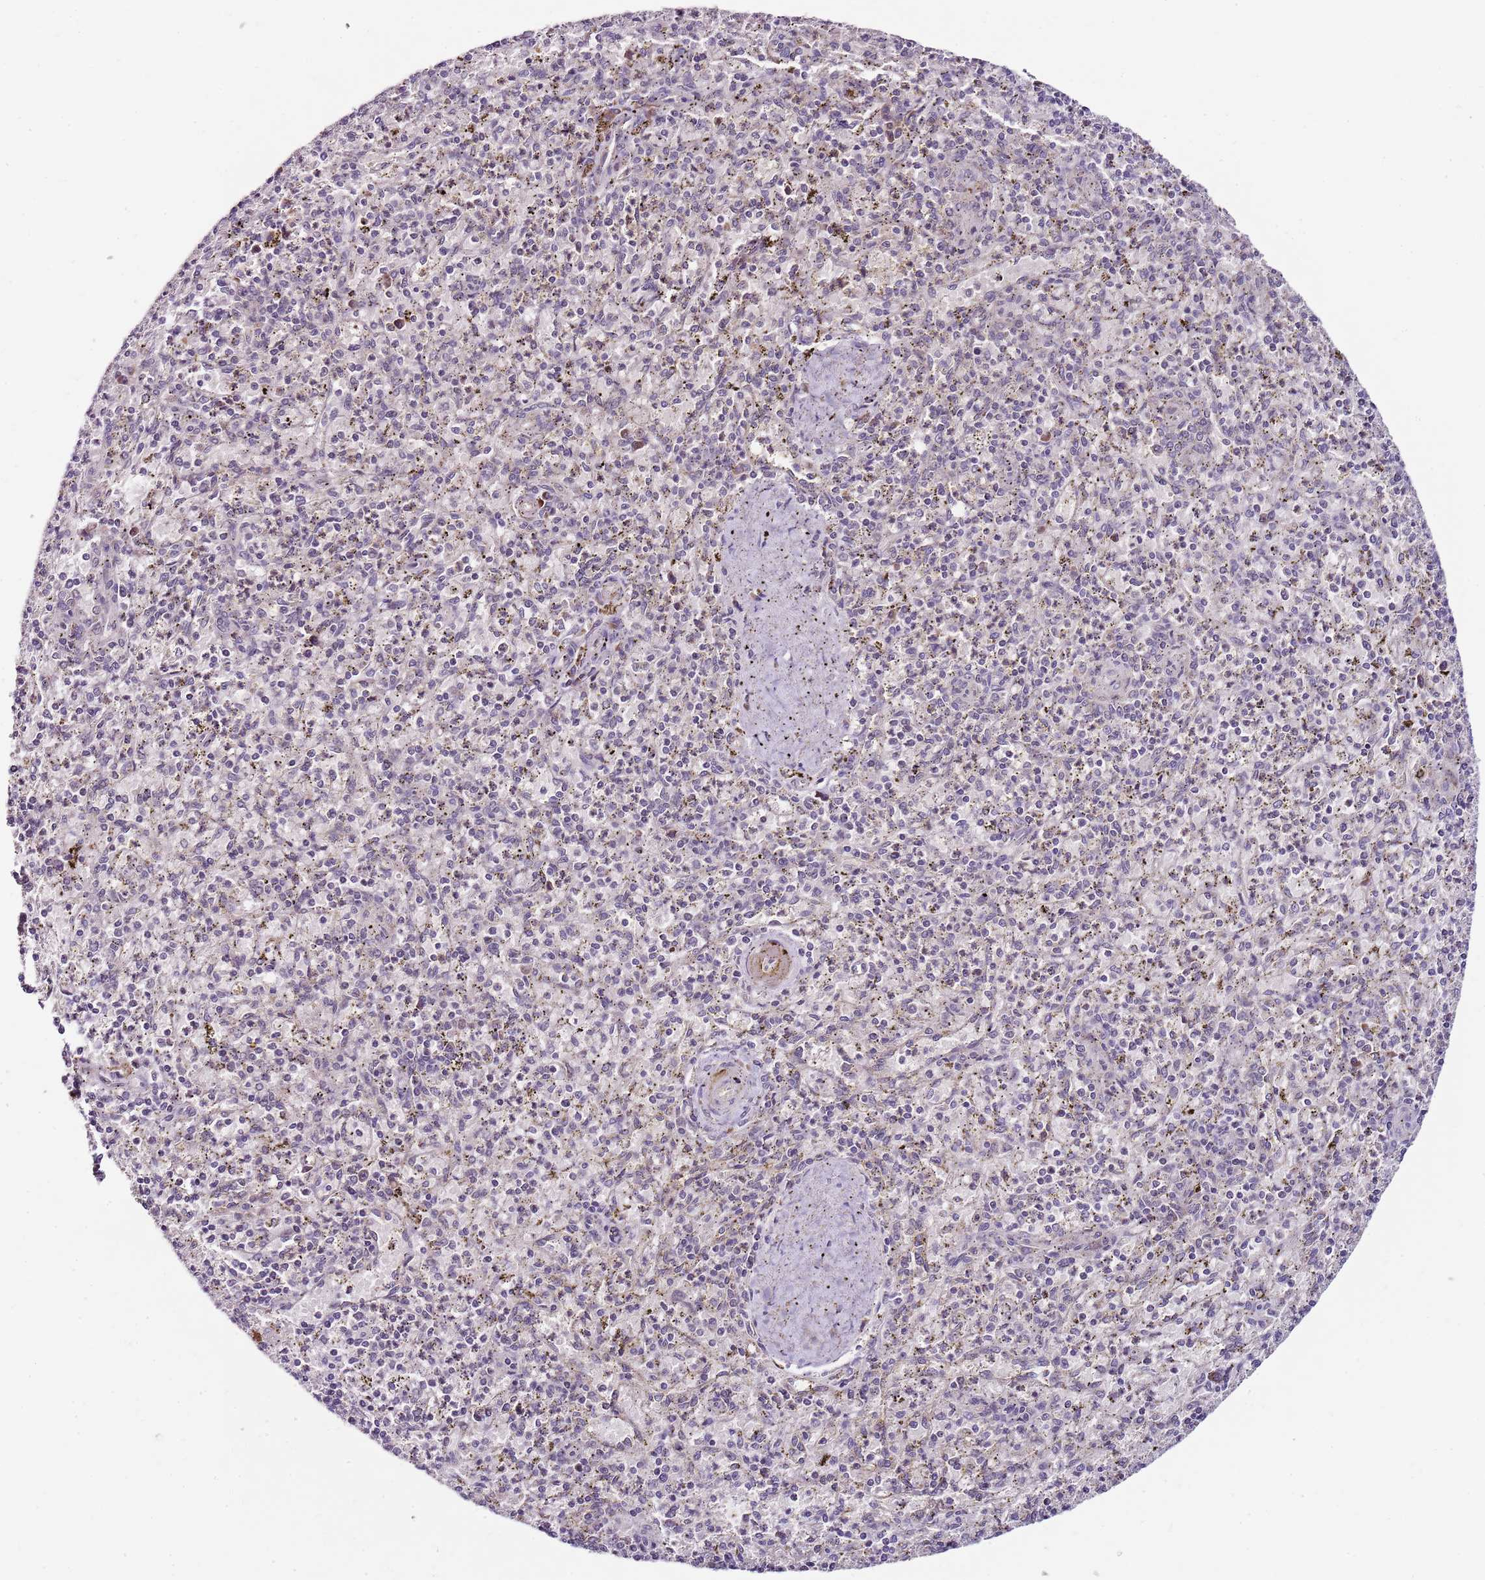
{"staining": {"intensity": "negative", "quantity": "none", "location": "none"}, "tissue": "spleen", "cell_type": "Cells in red pulp", "image_type": "normal", "snomed": [{"axis": "morphology", "description": "Normal tissue, NOS"}, {"axis": "topography", "description": "Spleen"}], "caption": "Cells in red pulp are negative for protein expression in unremarkable human spleen. The staining is performed using DAB brown chromogen with nuclei counter-stained in using hematoxylin.", "gene": "FBXL22", "patient": {"sex": "male", "age": 72}}